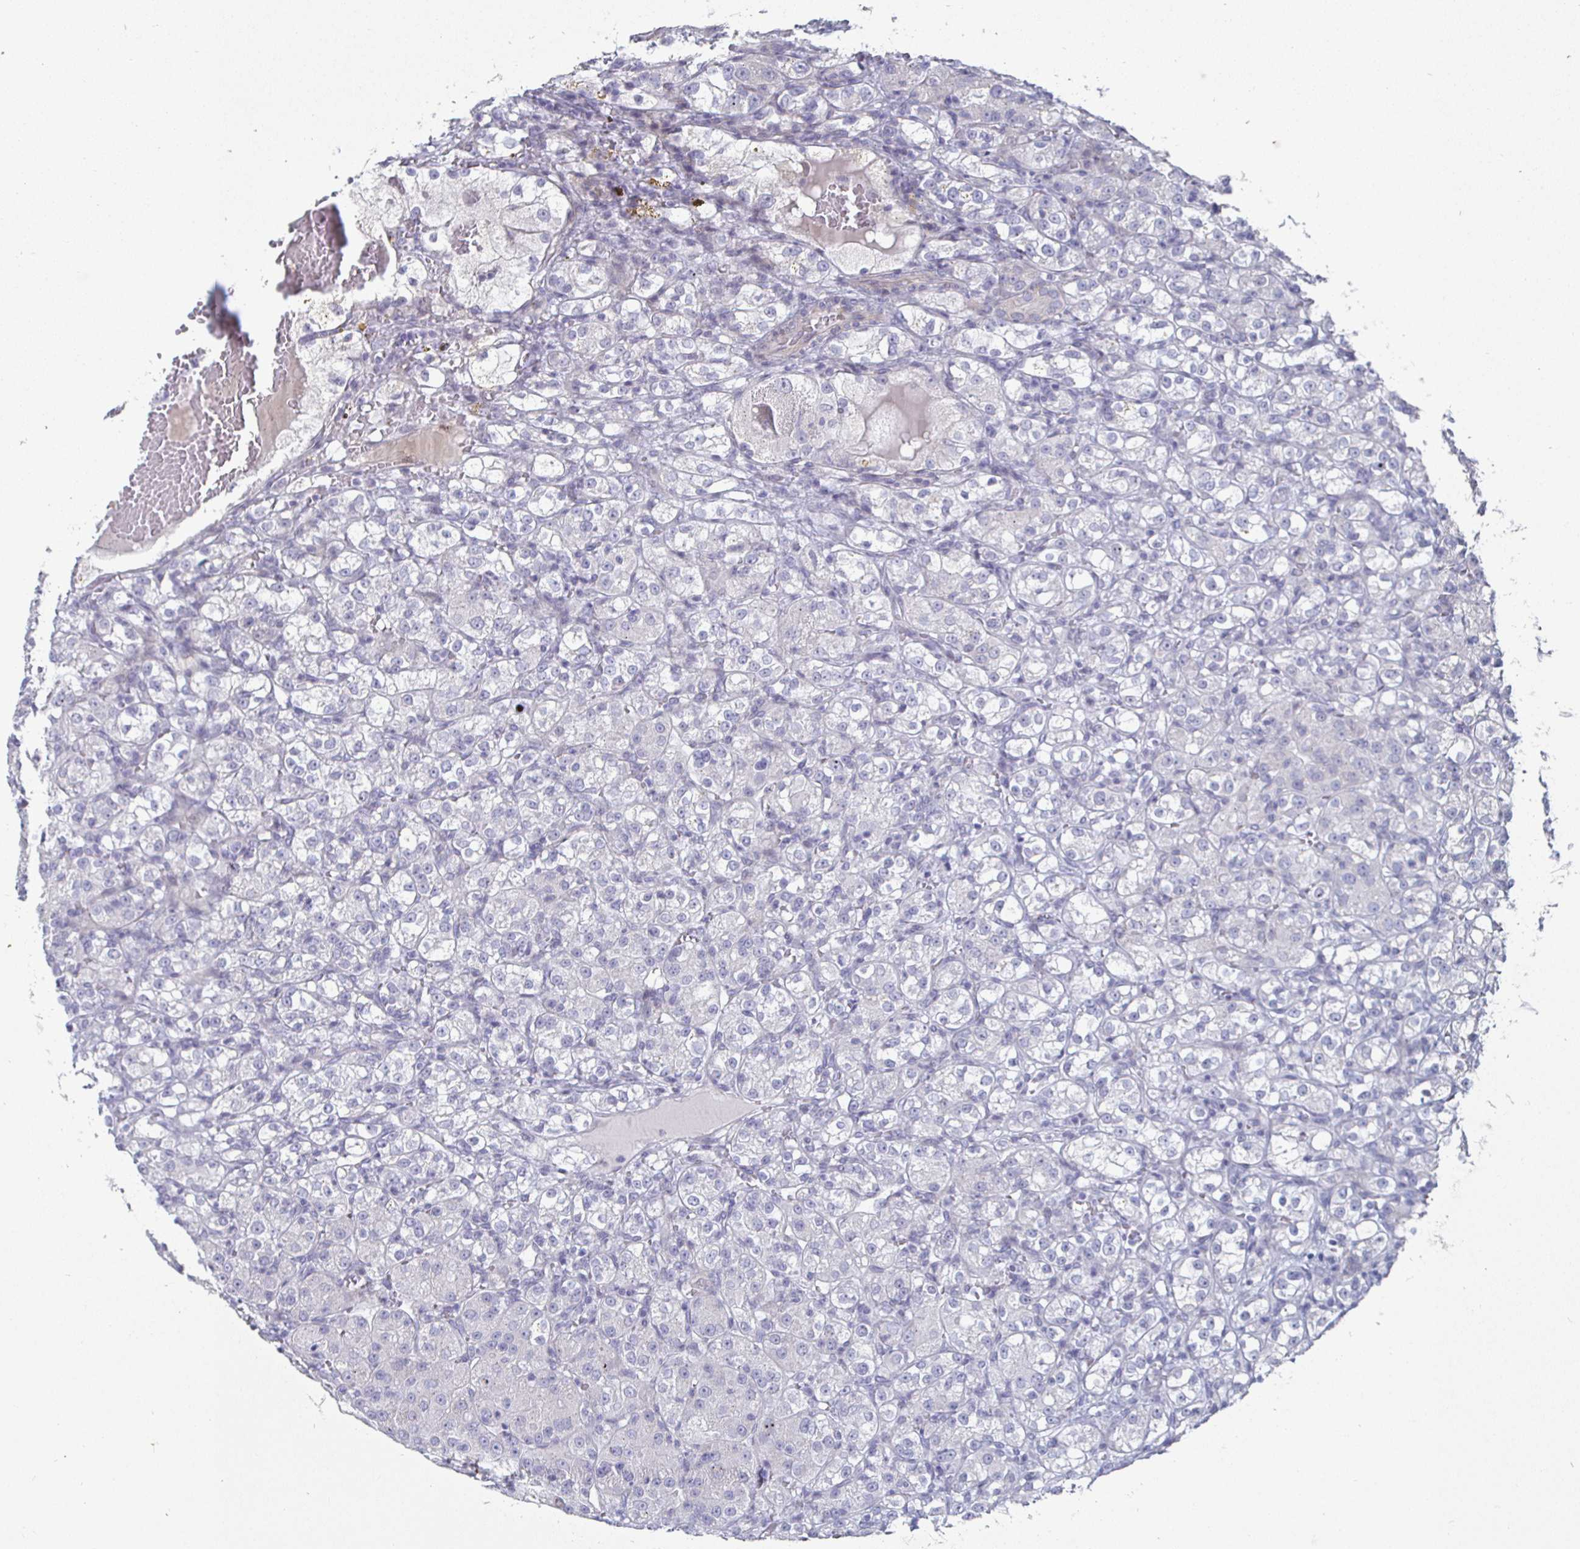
{"staining": {"intensity": "negative", "quantity": "none", "location": "none"}, "tissue": "renal cancer", "cell_type": "Tumor cells", "image_type": "cancer", "snomed": [{"axis": "morphology", "description": "Normal tissue, NOS"}, {"axis": "morphology", "description": "Adenocarcinoma, NOS"}, {"axis": "topography", "description": "Kidney"}], "caption": "Renal adenocarcinoma was stained to show a protein in brown. There is no significant expression in tumor cells. The staining was performed using DAB to visualize the protein expression in brown, while the nuclei were stained in blue with hematoxylin (Magnification: 20x).", "gene": "DMRTB1", "patient": {"sex": "male", "age": 61}}